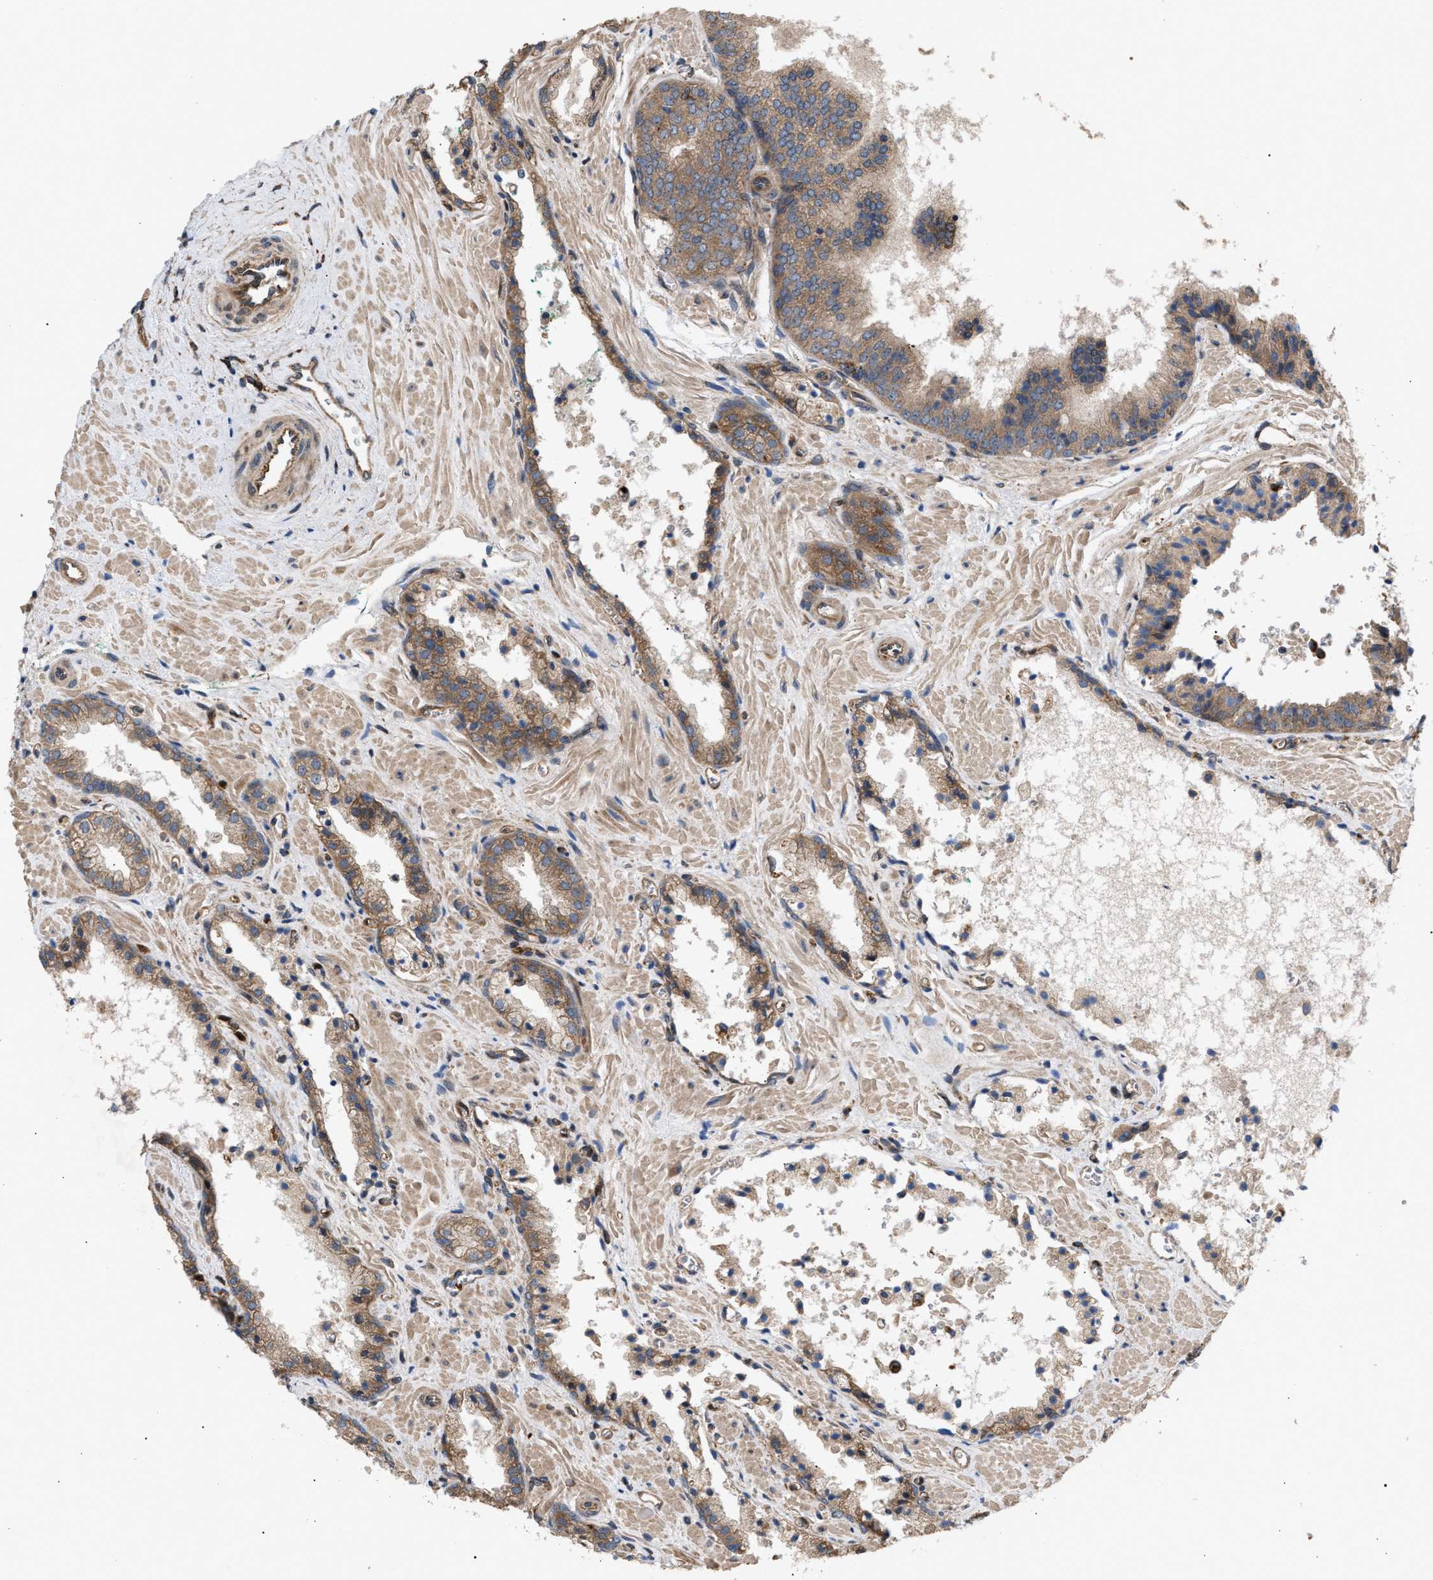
{"staining": {"intensity": "moderate", "quantity": ">75%", "location": "cytoplasmic/membranous"}, "tissue": "prostate cancer", "cell_type": "Tumor cells", "image_type": "cancer", "snomed": [{"axis": "morphology", "description": "Adenocarcinoma, Low grade"}, {"axis": "topography", "description": "Prostate"}], "caption": "Tumor cells demonstrate medium levels of moderate cytoplasmic/membranous expression in about >75% of cells in human prostate cancer. Nuclei are stained in blue.", "gene": "GCC1", "patient": {"sex": "male", "age": 71}}